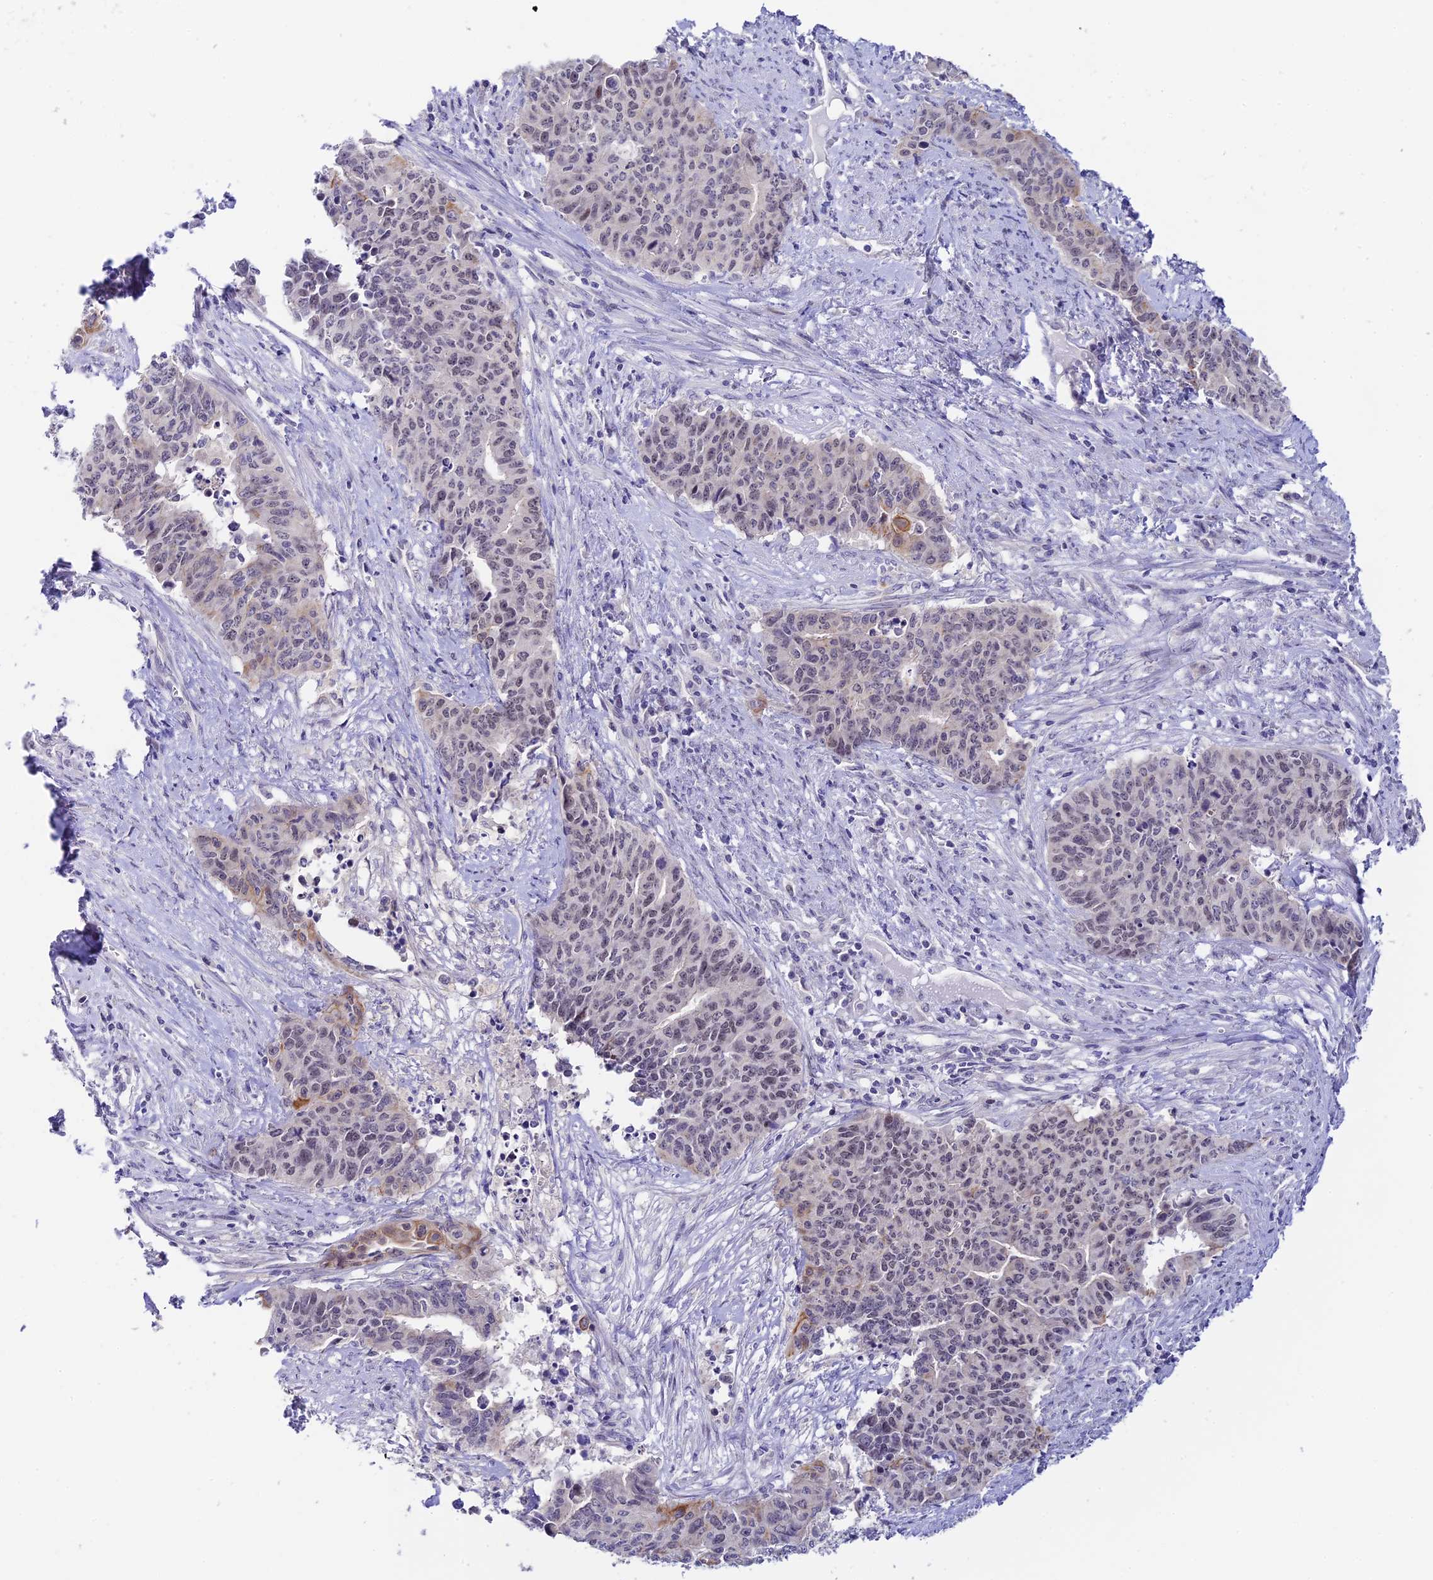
{"staining": {"intensity": "weak", "quantity": "<25%", "location": "nuclear"}, "tissue": "endometrial cancer", "cell_type": "Tumor cells", "image_type": "cancer", "snomed": [{"axis": "morphology", "description": "Adenocarcinoma, NOS"}, {"axis": "topography", "description": "Endometrium"}], "caption": "Immunohistochemistry micrograph of adenocarcinoma (endometrial) stained for a protein (brown), which reveals no expression in tumor cells.", "gene": "RASGEF1B", "patient": {"sex": "female", "age": 59}}